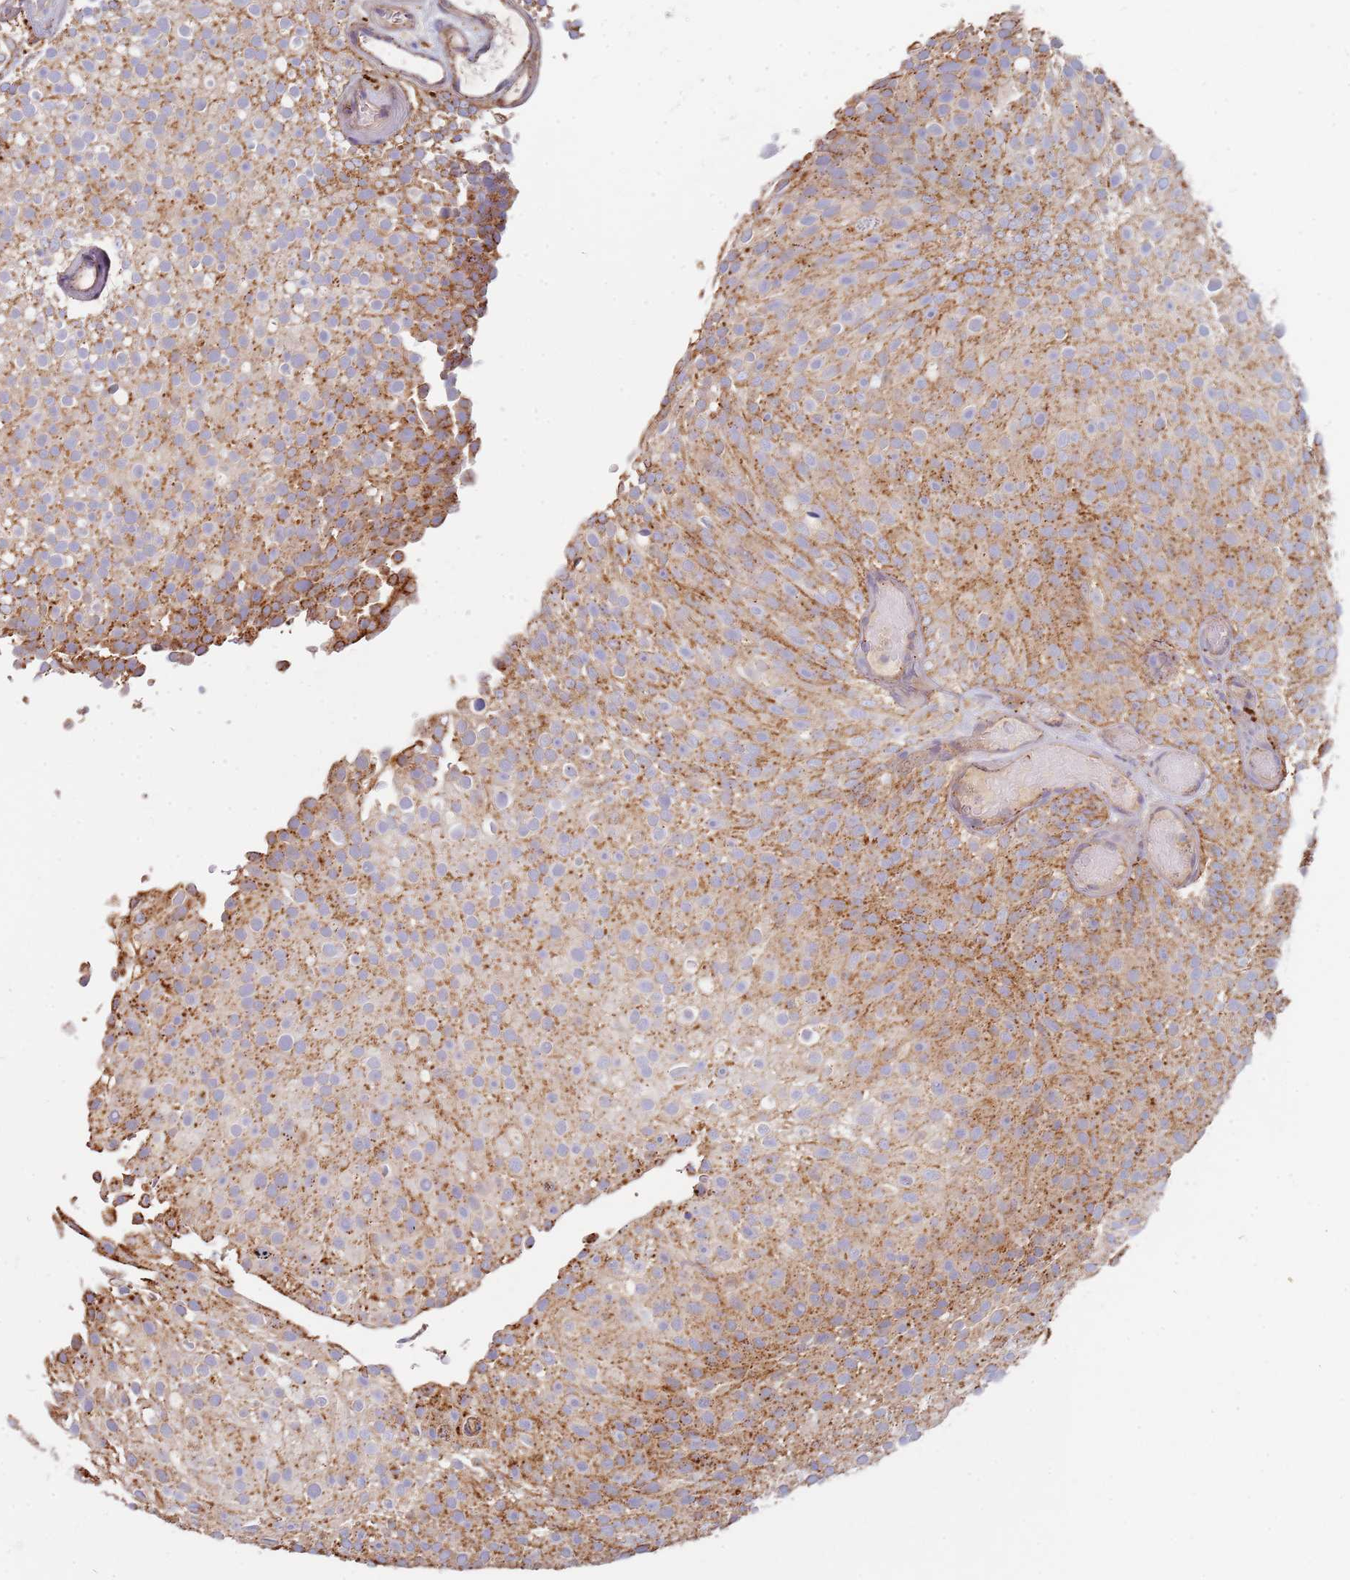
{"staining": {"intensity": "moderate", "quantity": "25%-75%", "location": "cytoplasmic/membranous"}, "tissue": "urothelial cancer", "cell_type": "Tumor cells", "image_type": "cancer", "snomed": [{"axis": "morphology", "description": "Urothelial carcinoma, Low grade"}, {"axis": "topography", "description": "Urinary bladder"}], "caption": "Approximately 25%-75% of tumor cells in human urothelial cancer display moderate cytoplasmic/membranous protein staining as visualized by brown immunohistochemical staining.", "gene": "TMEM229B", "patient": {"sex": "male", "age": 78}}